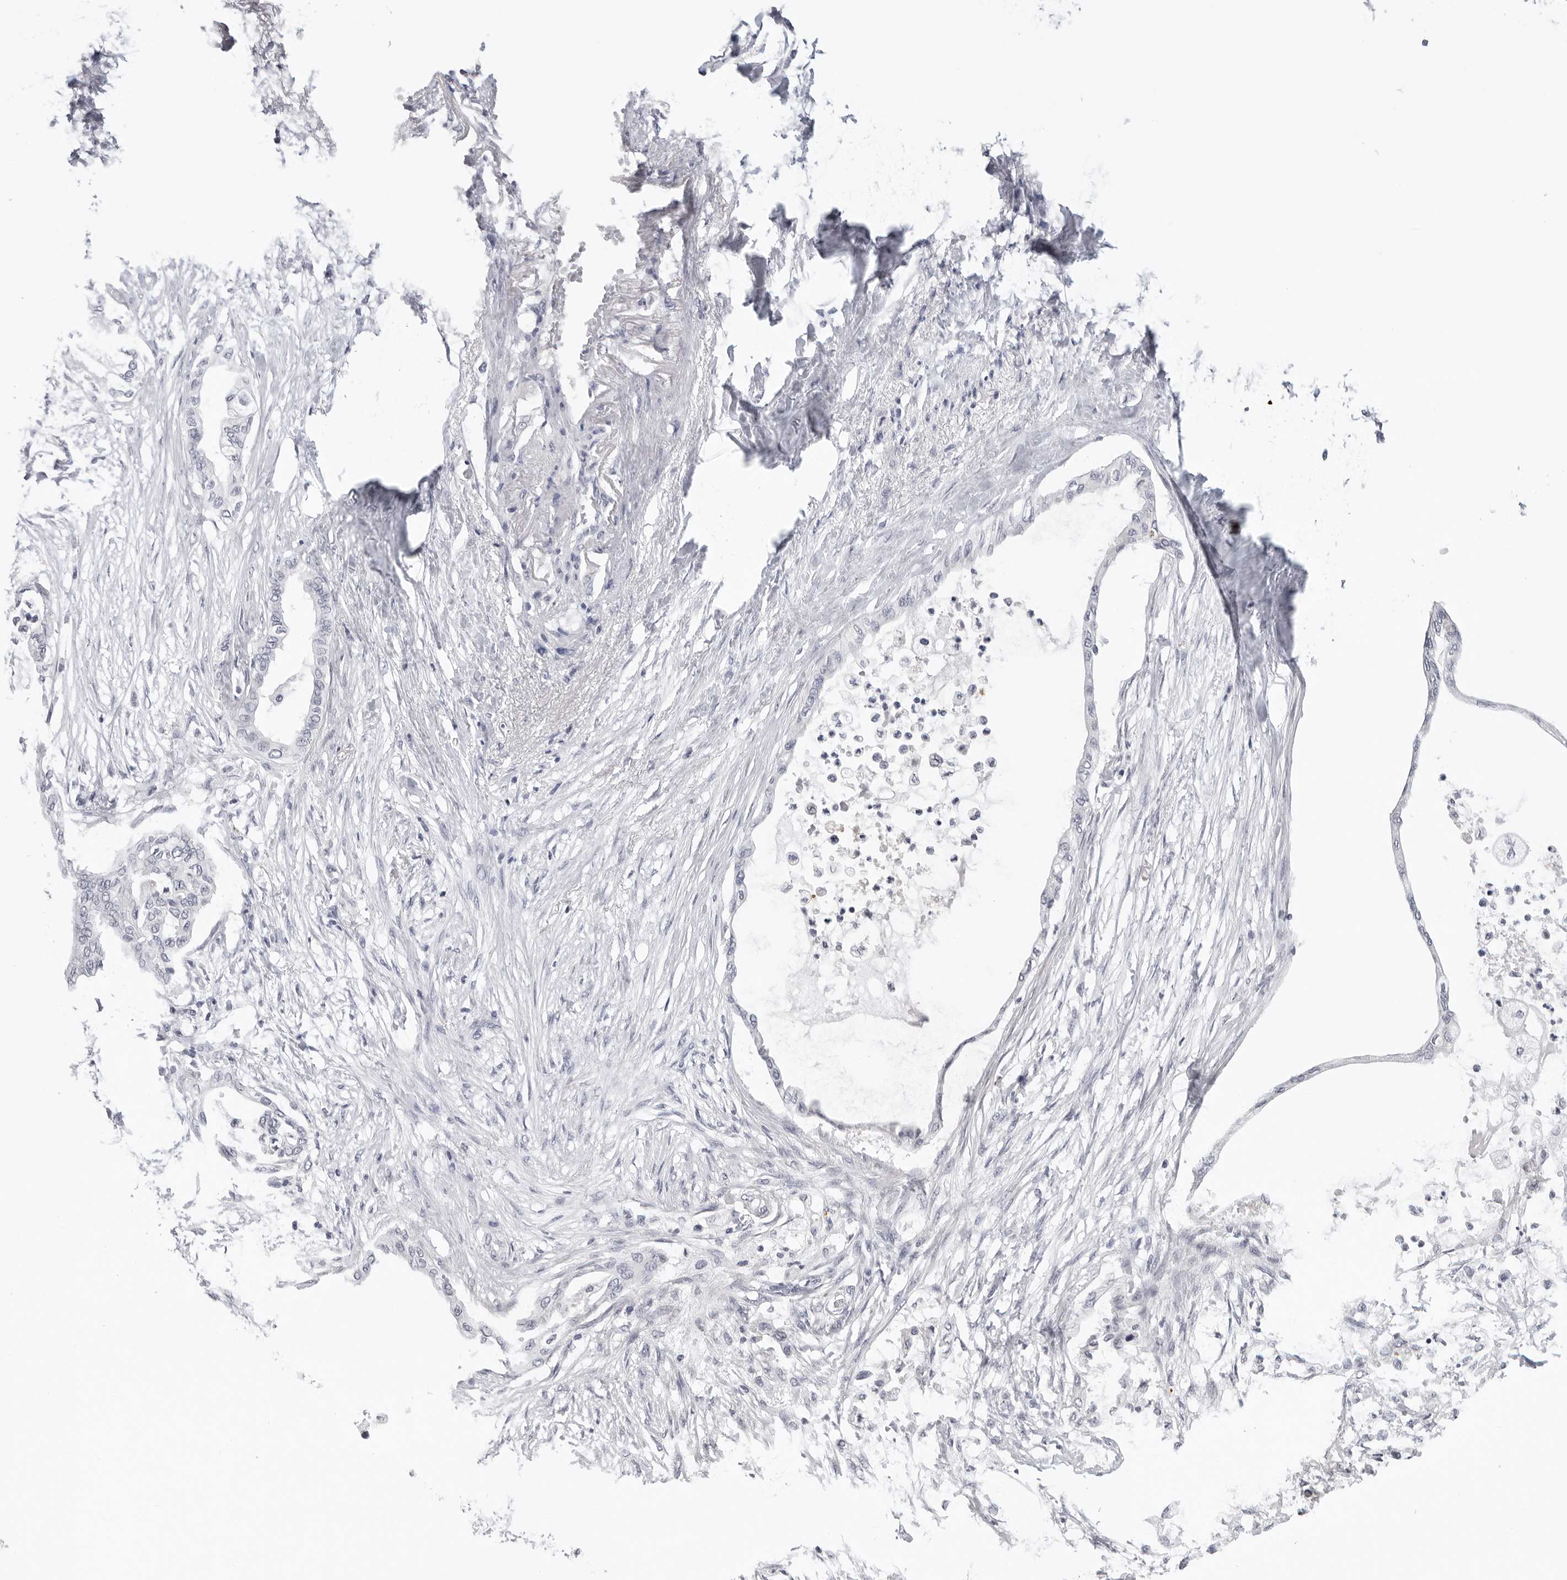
{"staining": {"intensity": "negative", "quantity": "none", "location": "none"}, "tissue": "pancreatic cancer", "cell_type": "Tumor cells", "image_type": "cancer", "snomed": [{"axis": "morphology", "description": "Normal tissue, NOS"}, {"axis": "morphology", "description": "Adenocarcinoma, NOS"}, {"axis": "topography", "description": "Pancreas"}, {"axis": "topography", "description": "Duodenum"}], "caption": "A histopathology image of human pancreatic cancer (adenocarcinoma) is negative for staining in tumor cells.", "gene": "ZNF502", "patient": {"sex": "female", "age": 60}}